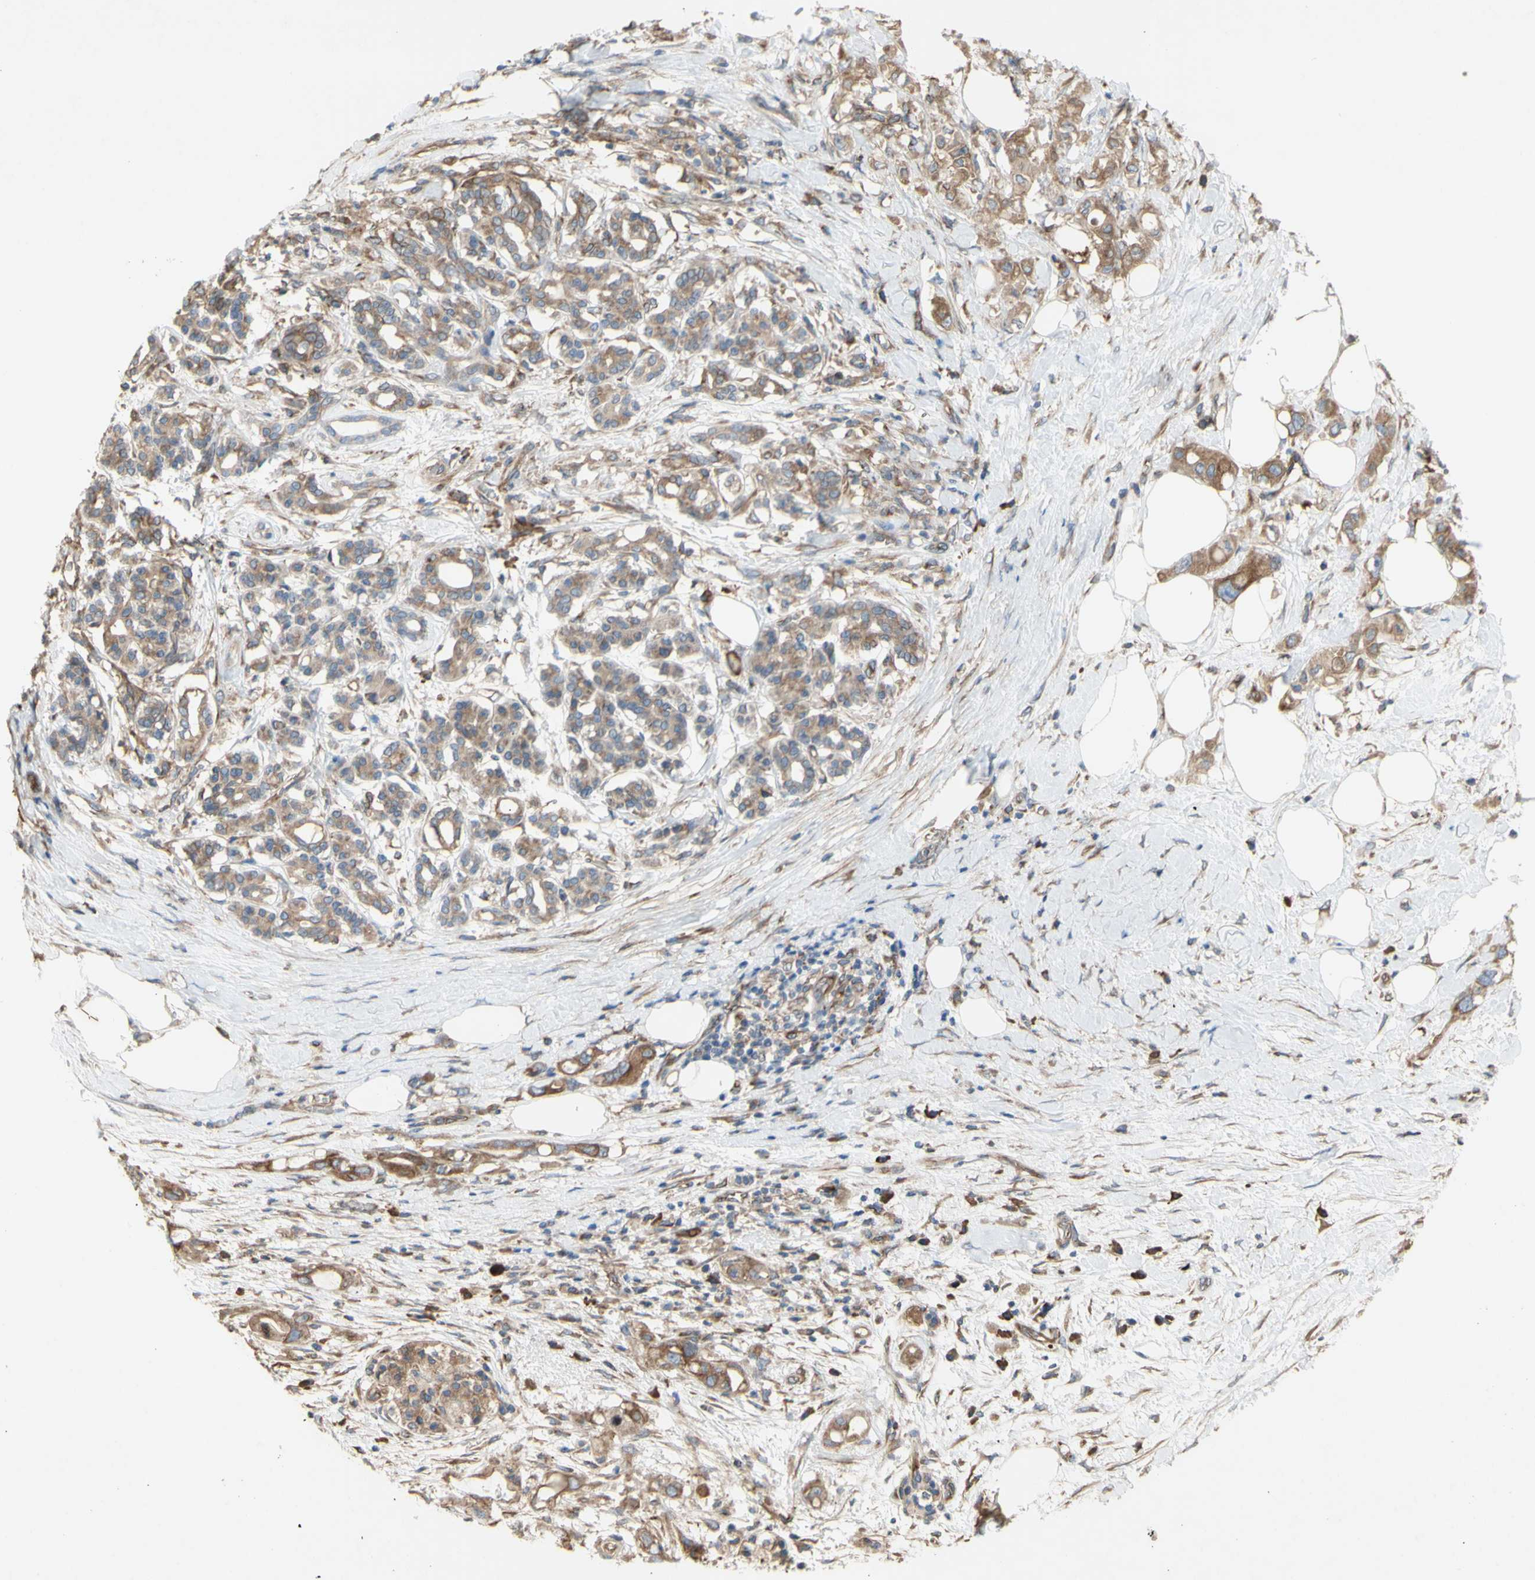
{"staining": {"intensity": "moderate", "quantity": "25%-75%", "location": "cytoplasmic/membranous"}, "tissue": "pancreatic cancer", "cell_type": "Tumor cells", "image_type": "cancer", "snomed": [{"axis": "morphology", "description": "Adenocarcinoma, NOS"}, {"axis": "topography", "description": "Pancreas"}], "caption": "An image of human adenocarcinoma (pancreatic) stained for a protein demonstrates moderate cytoplasmic/membranous brown staining in tumor cells.", "gene": "KLC1", "patient": {"sex": "female", "age": 56}}